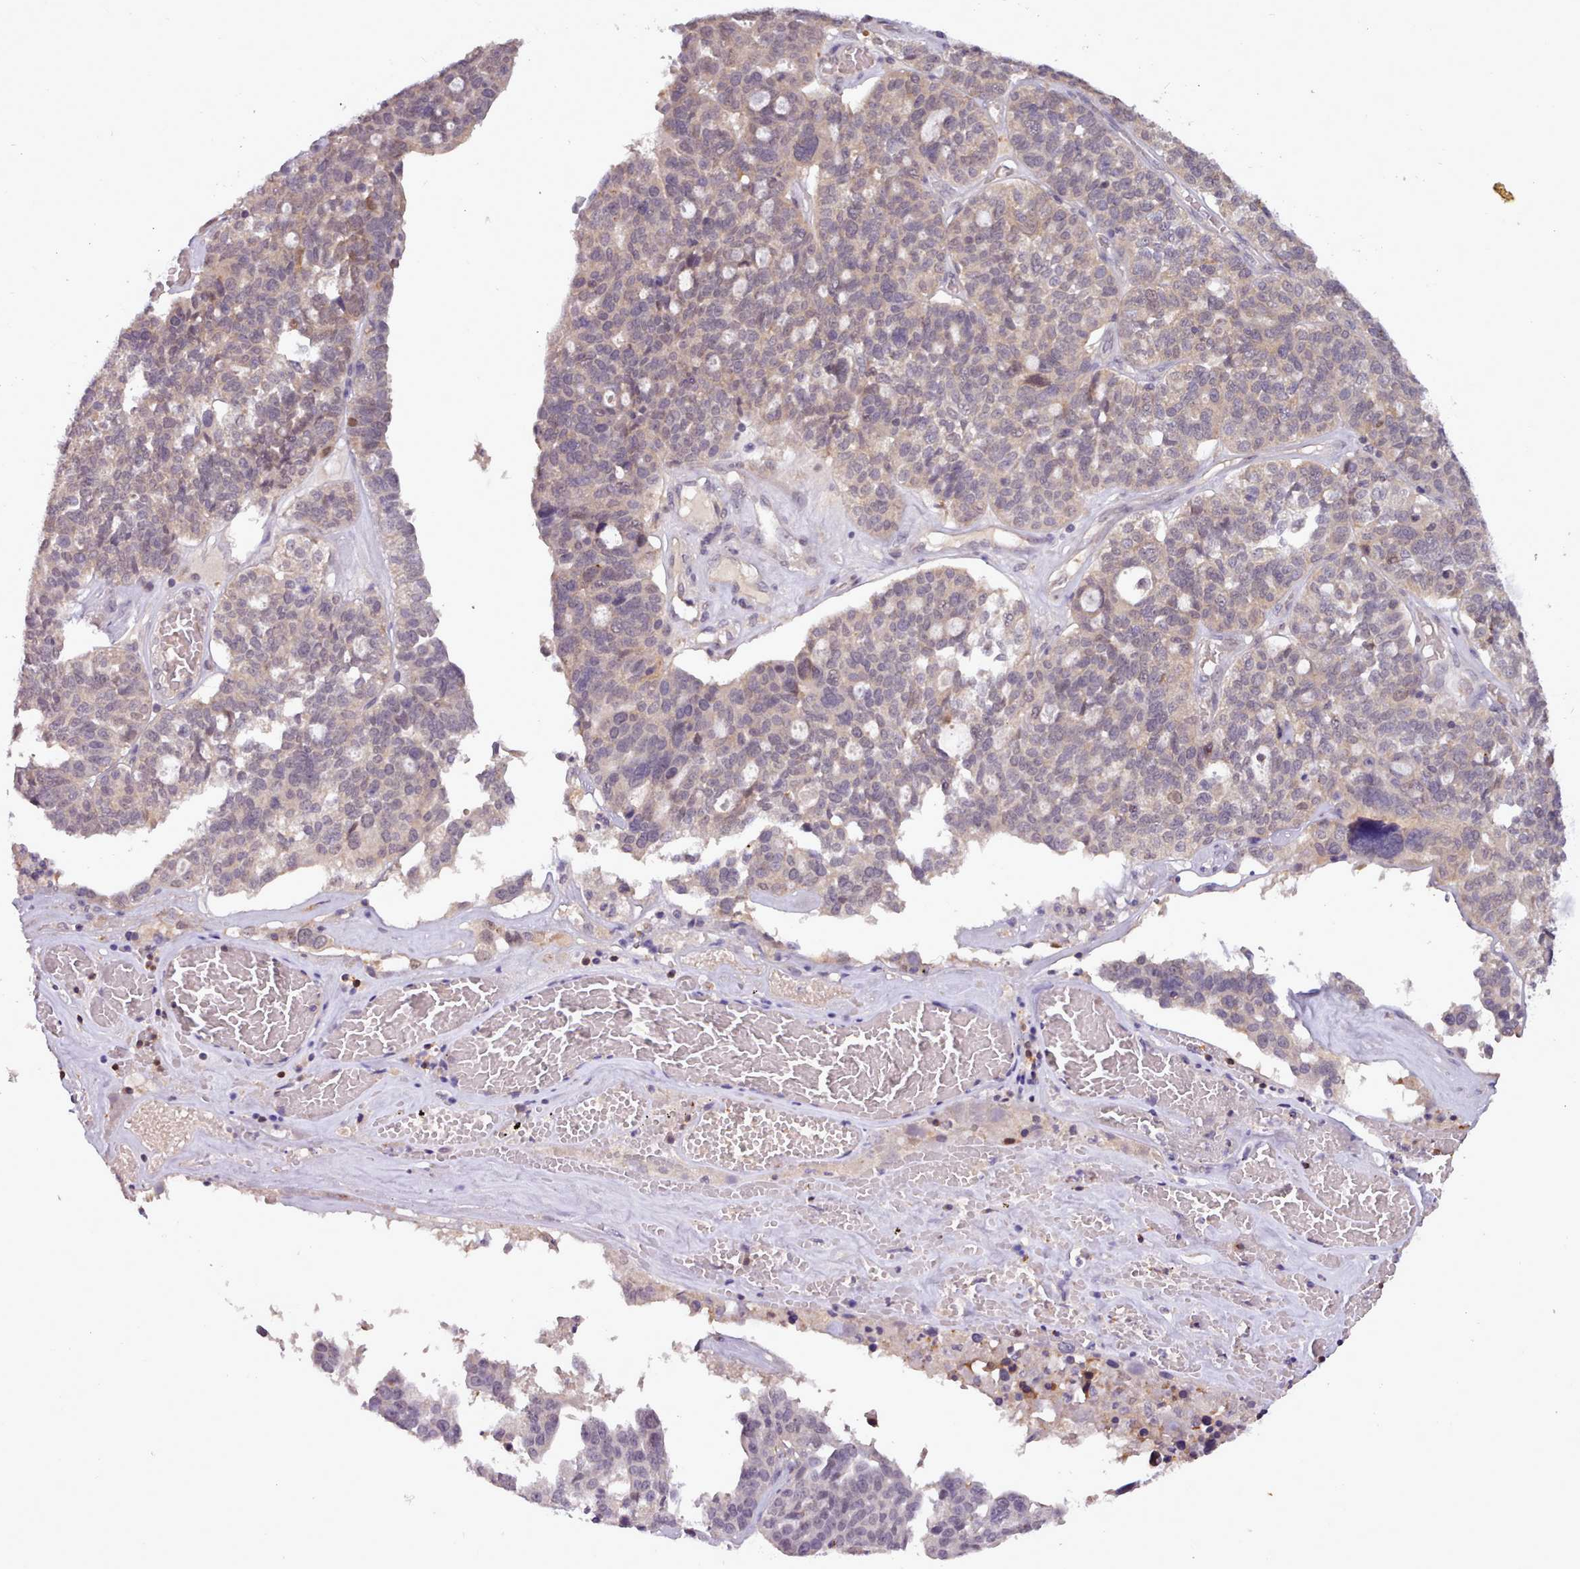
{"staining": {"intensity": "weak", "quantity": "<25%", "location": "nuclear"}, "tissue": "ovarian cancer", "cell_type": "Tumor cells", "image_type": "cancer", "snomed": [{"axis": "morphology", "description": "Cystadenocarcinoma, serous, NOS"}, {"axis": "topography", "description": "Ovary"}], "caption": "Image shows no protein expression in tumor cells of ovarian cancer tissue. (Stains: DAB (3,3'-diaminobenzidine) immunohistochemistry with hematoxylin counter stain, Microscopy: brightfield microscopy at high magnification).", "gene": "ARL17A", "patient": {"sex": "female", "age": 59}}